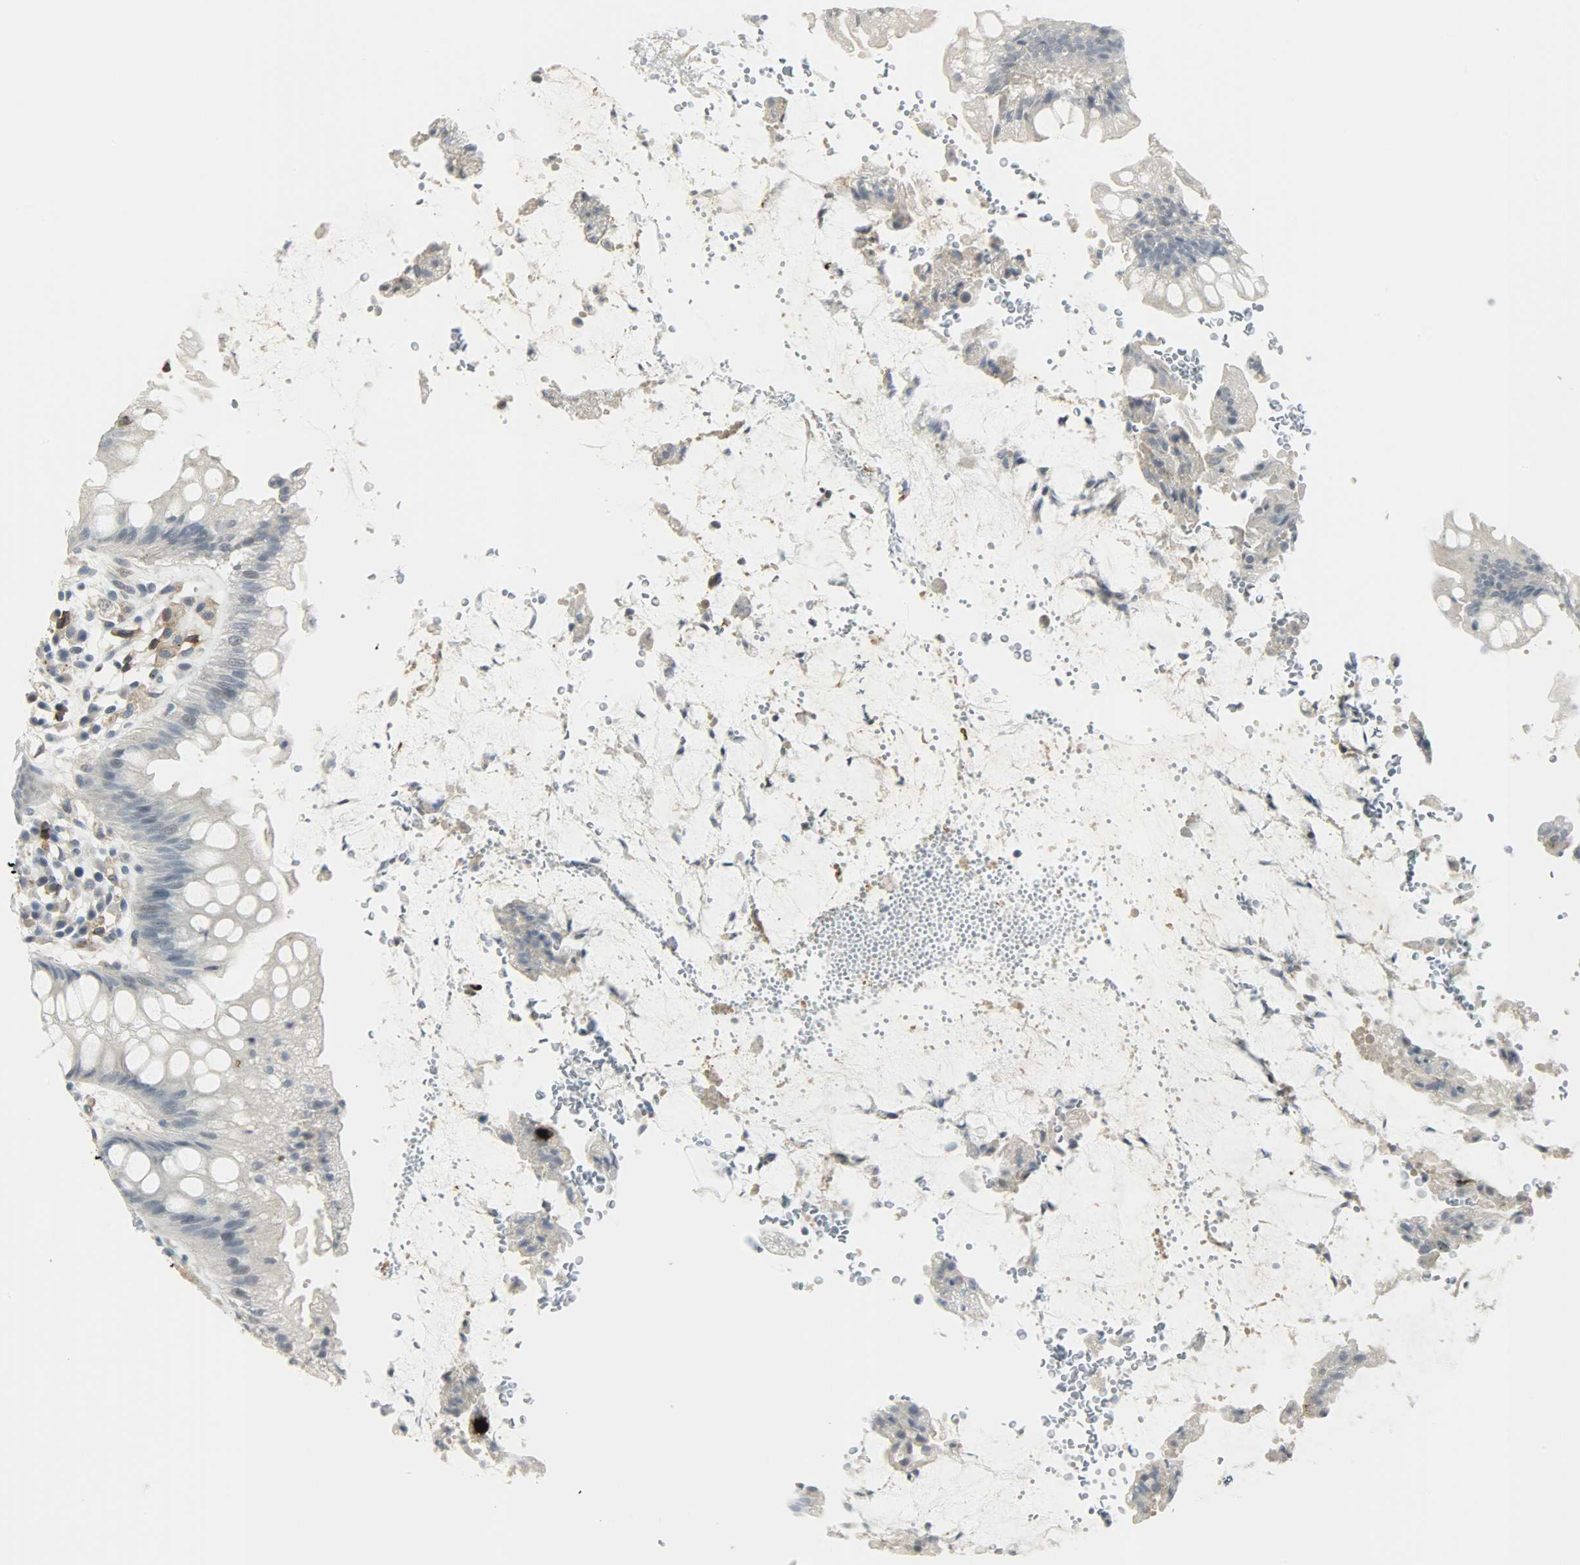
{"staining": {"intensity": "negative", "quantity": "none", "location": "none"}, "tissue": "rectum", "cell_type": "Glandular cells", "image_type": "normal", "snomed": [{"axis": "morphology", "description": "Normal tissue, NOS"}, {"axis": "topography", "description": "Rectum"}], "caption": "Glandular cells show no significant protein positivity in benign rectum. Brightfield microscopy of IHC stained with DAB (3,3'-diaminobenzidine) (brown) and hematoxylin (blue), captured at high magnification.", "gene": "CD4", "patient": {"sex": "female", "age": 46}}